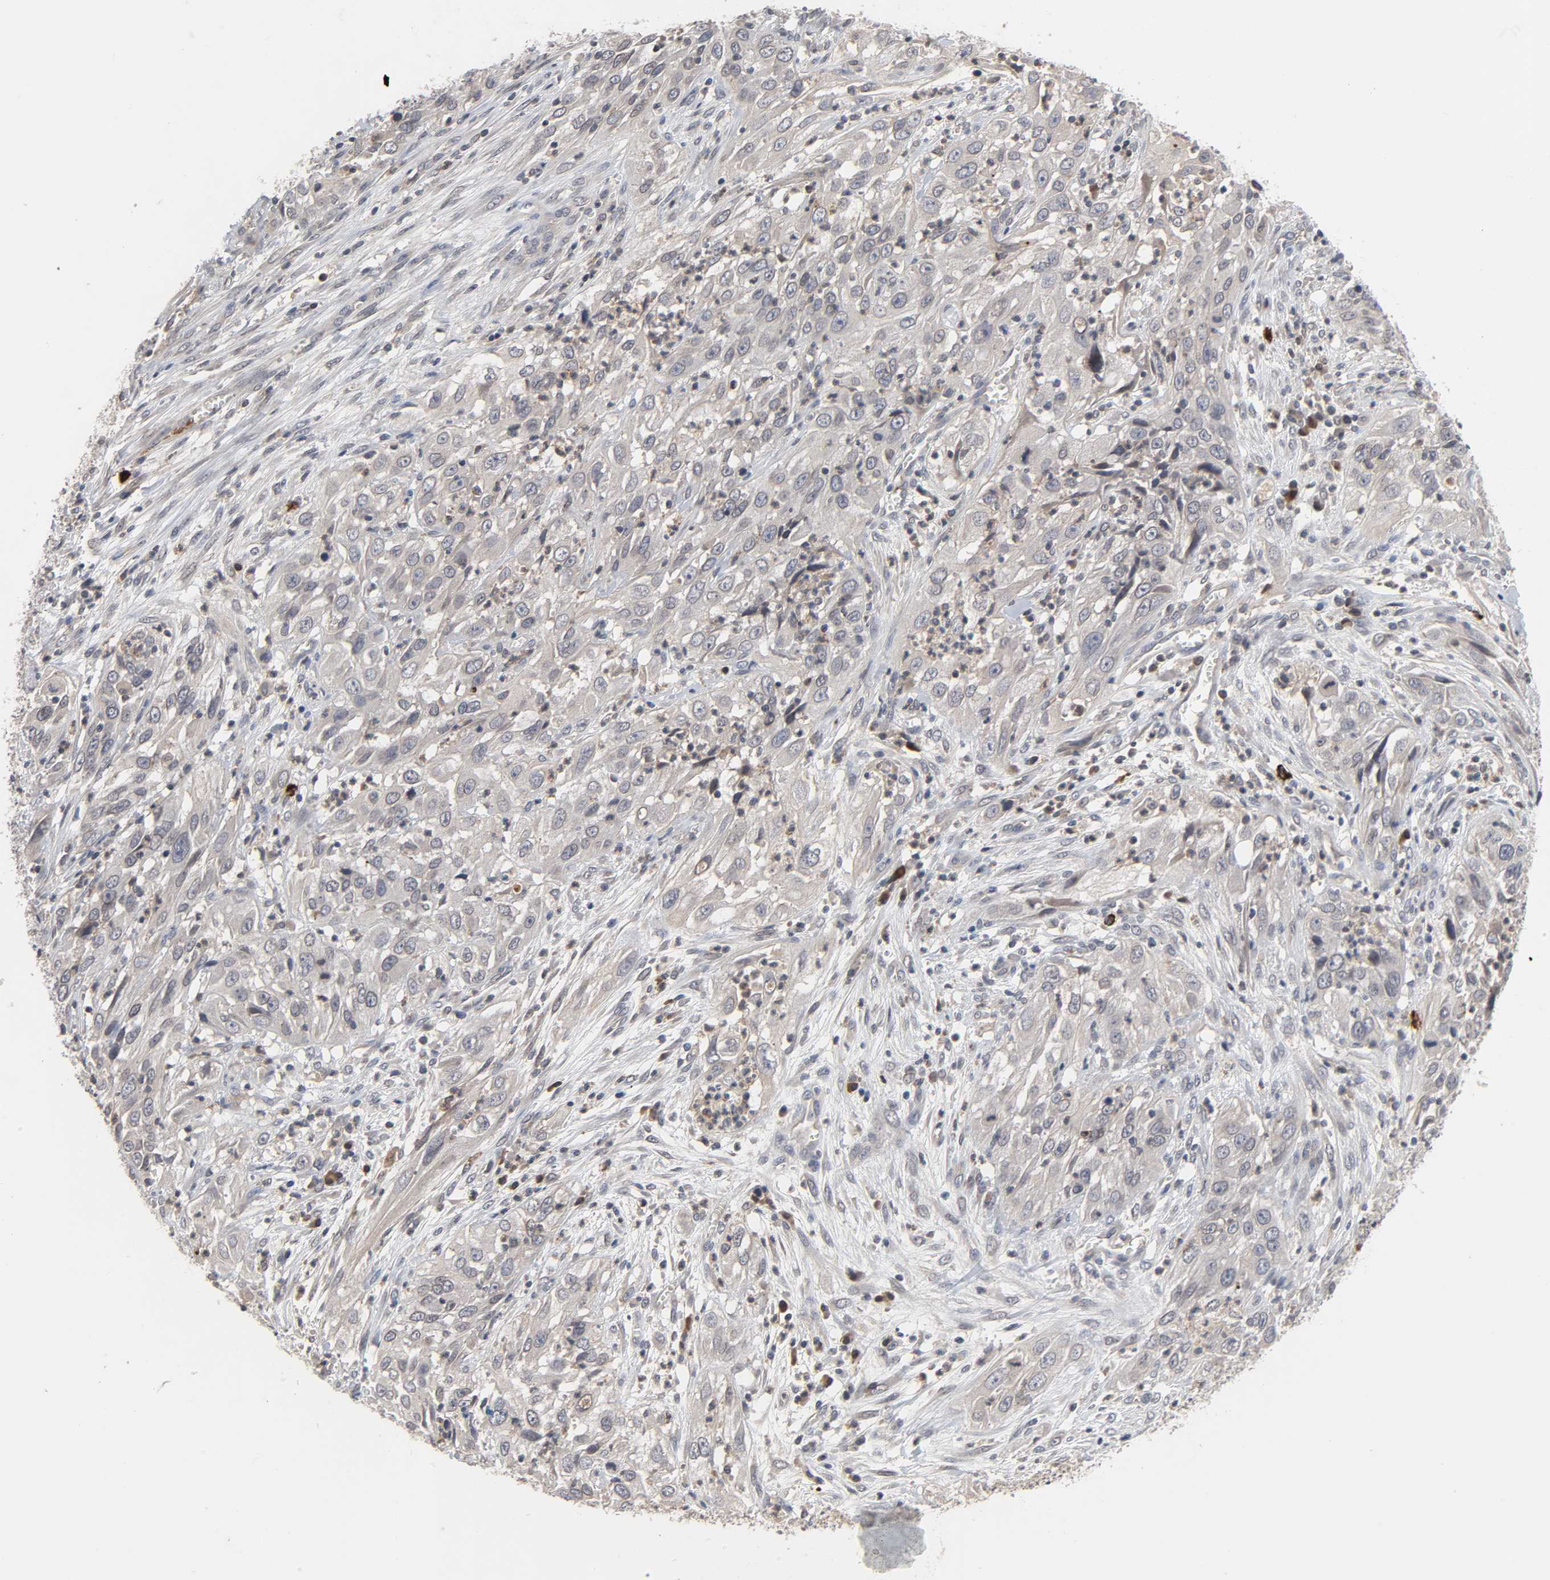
{"staining": {"intensity": "weak", "quantity": "<25%", "location": "cytoplasmic/membranous"}, "tissue": "cervical cancer", "cell_type": "Tumor cells", "image_type": "cancer", "snomed": [{"axis": "morphology", "description": "Squamous cell carcinoma, NOS"}, {"axis": "topography", "description": "Cervix"}], "caption": "Immunohistochemical staining of cervical squamous cell carcinoma exhibits no significant staining in tumor cells.", "gene": "CCDC175", "patient": {"sex": "female", "age": 32}}